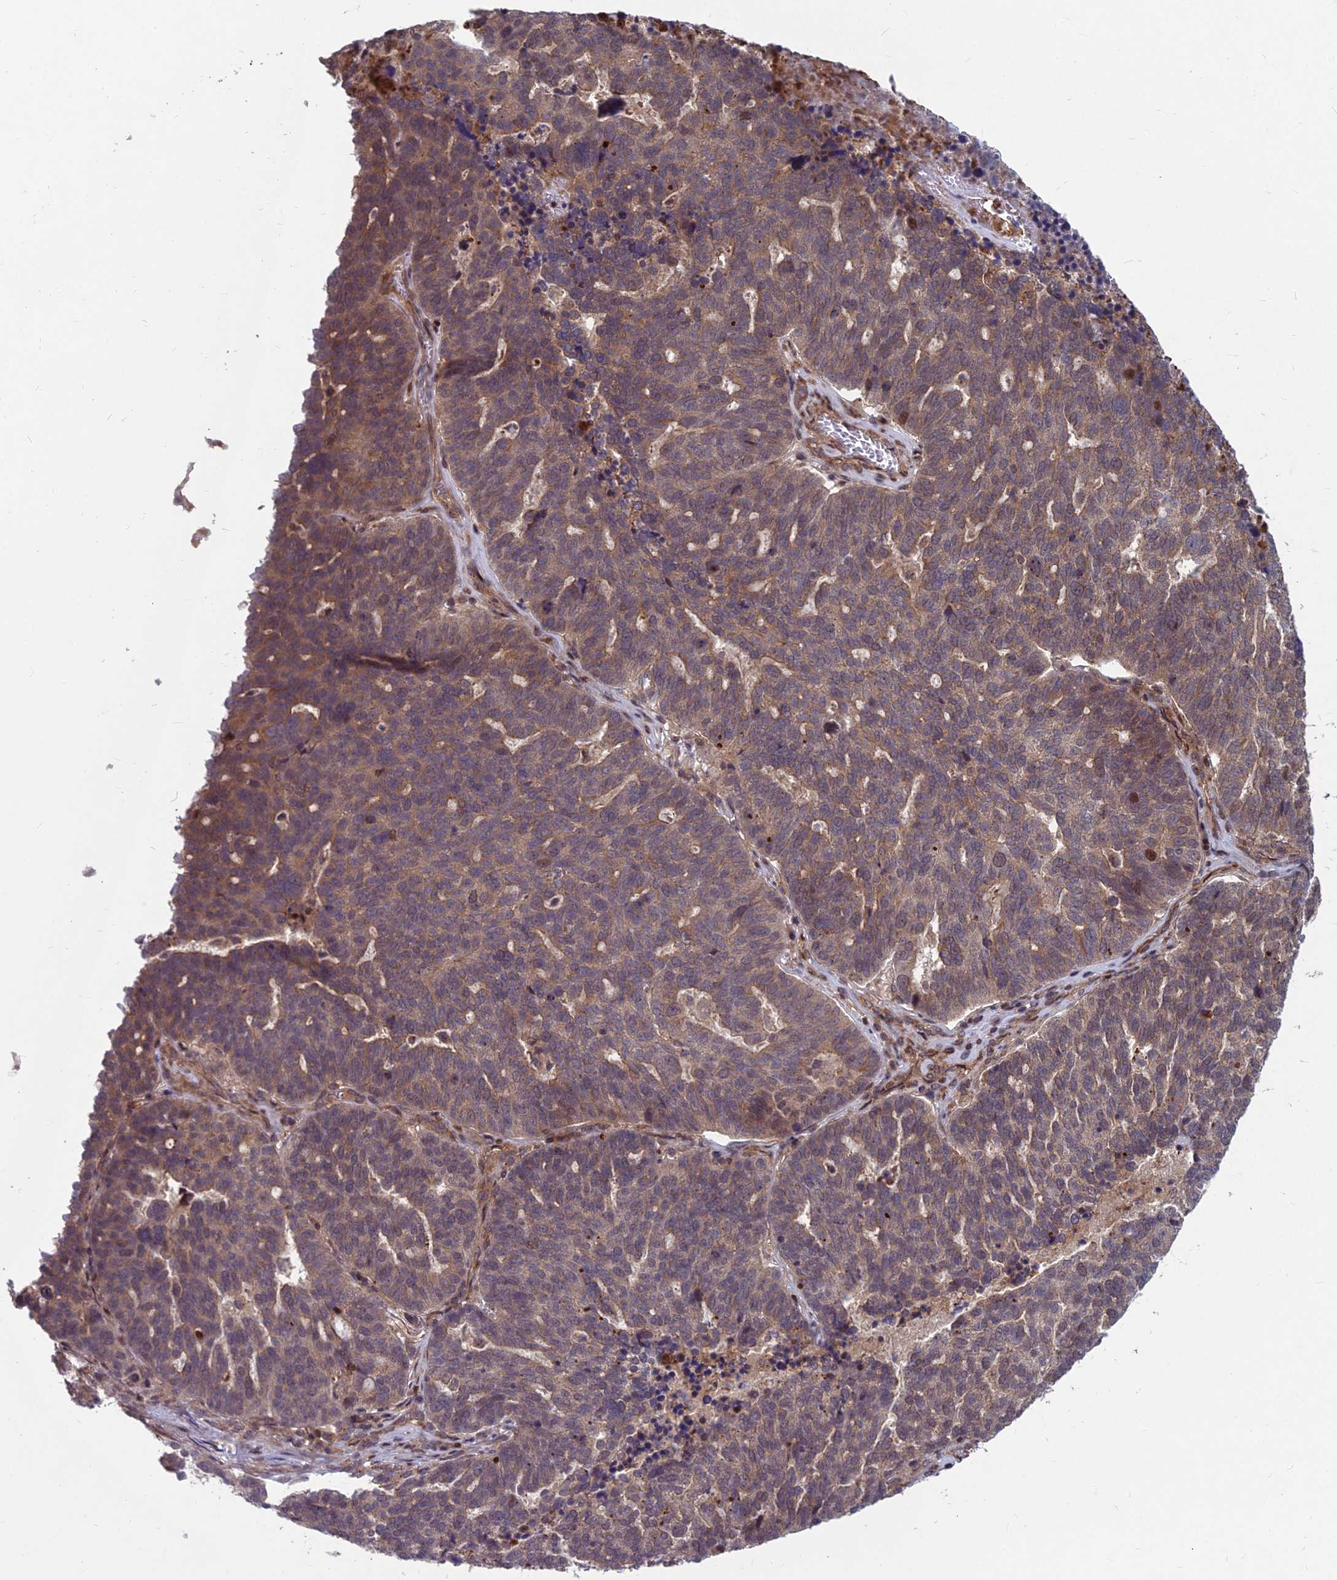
{"staining": {"intensity": "weak", "quantity": "<25%", "location": "cytoplasmic/membranous"}, "tissue": "ovarian cancer", "cell_type": "Tumor cells", "image_type": "cancer", "snomed": [{"axis": "morphology", "description": "Cystadenocarcinoma, serous, NOS"}, {"axis": "topography", "description": "Ovary"}], "caption": "Protein analysis of ovarian cancer (serous cystadenocarcinoma) displays no significant expression in tumor cells.", "gene": "MFSD8", "patient": {"sex": "female", "age": 59}}